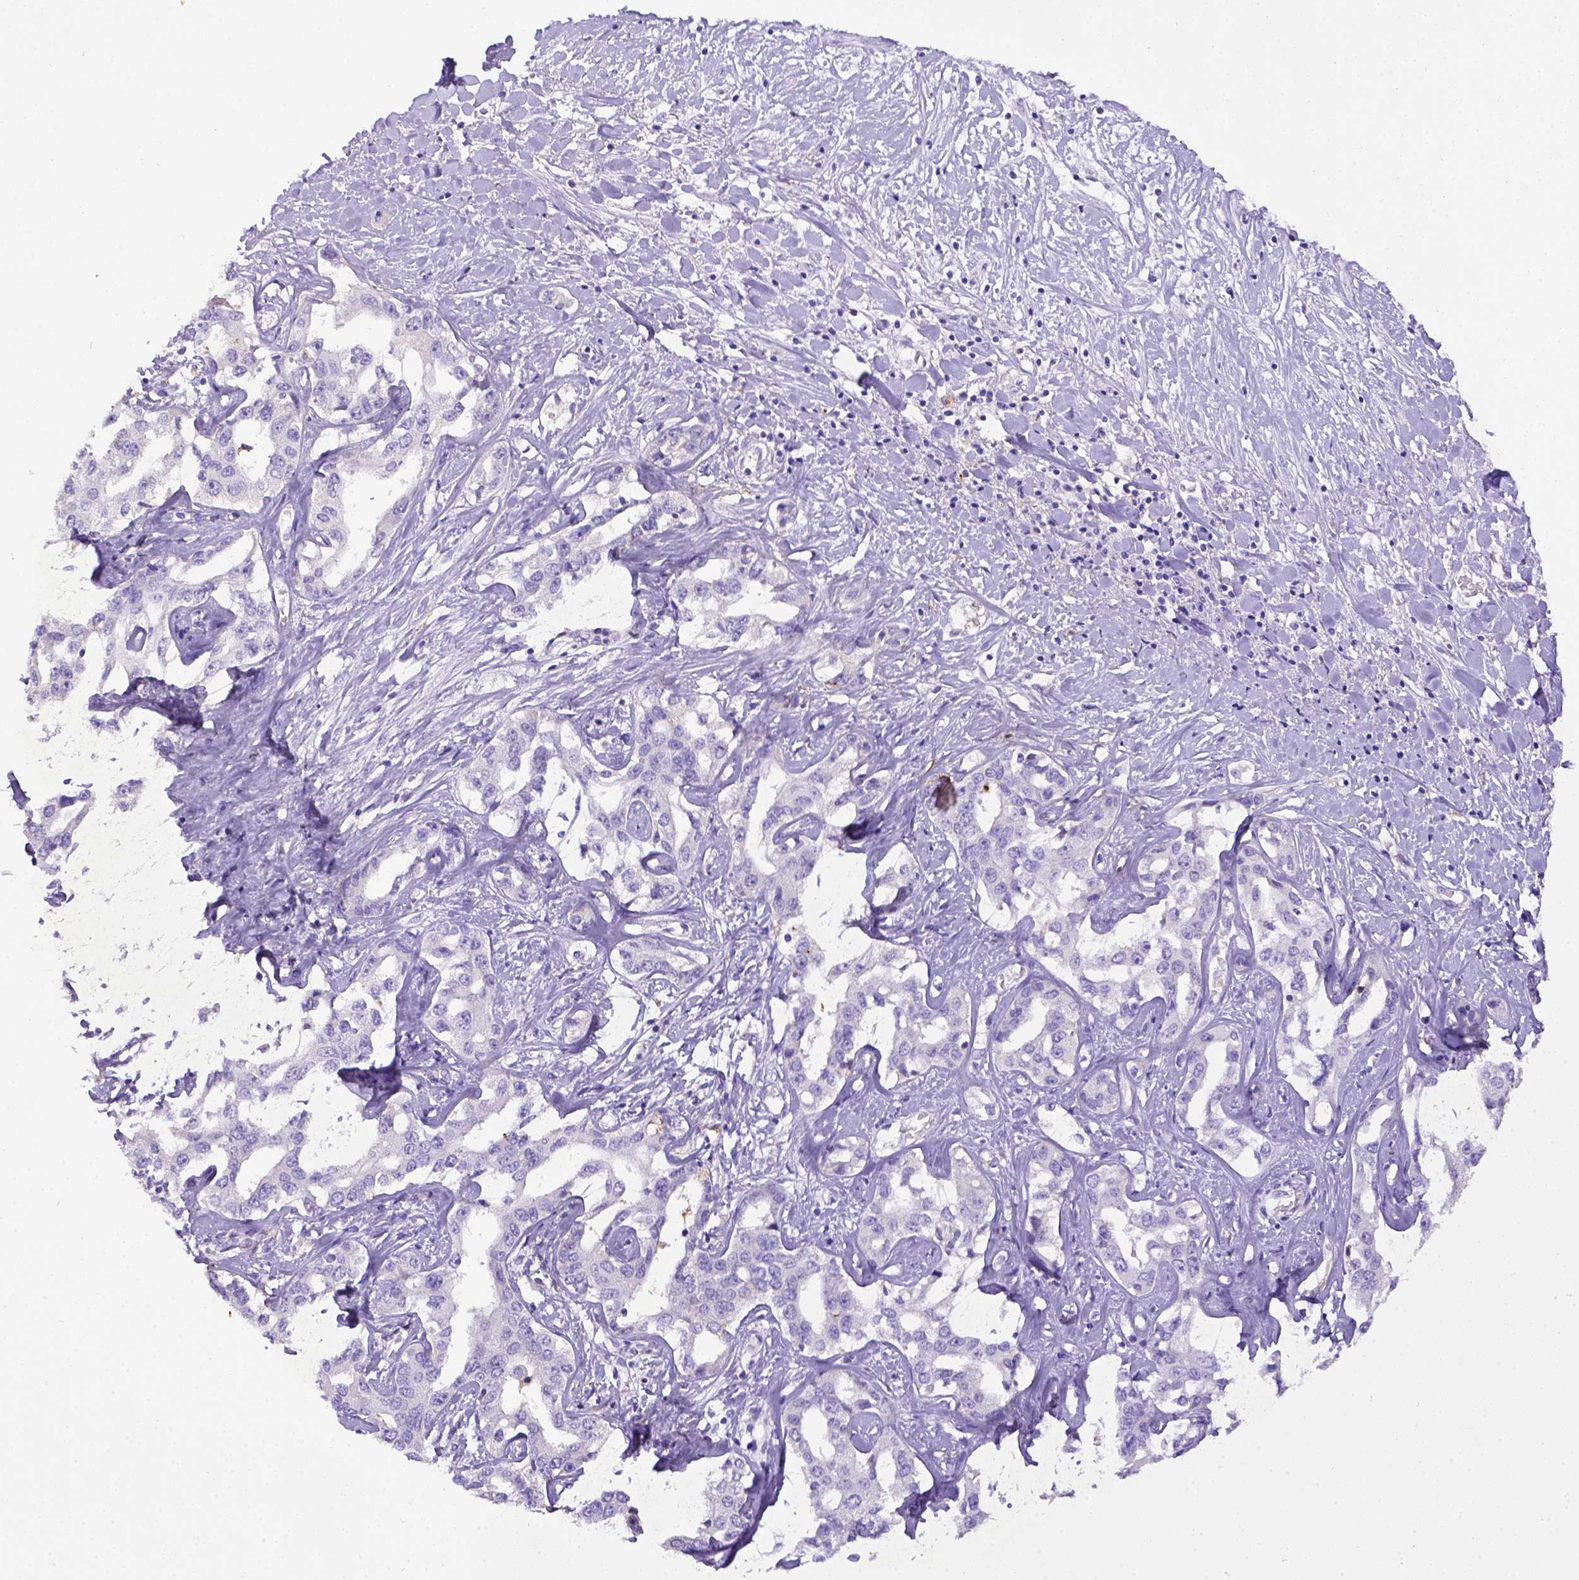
{"staining": {"intensity": "negative", "quantity": "none", "location": "none"}, "tissue": "liver cancer", "cell_type": "Tumor cells", "image_type": "cancer", "snomed": [{"axis": "morphology", "description": "Cholangiocarcinoma"}, {"axis": "topography", "description": "Liver"}], "caption": "High power microscopy histopathology image of an IHC image of liver cholangiocarcinoma, revealing no significant staining in tumor cells.", "gene": "CD40", "patient": {"sex": "male", "age": 59}}